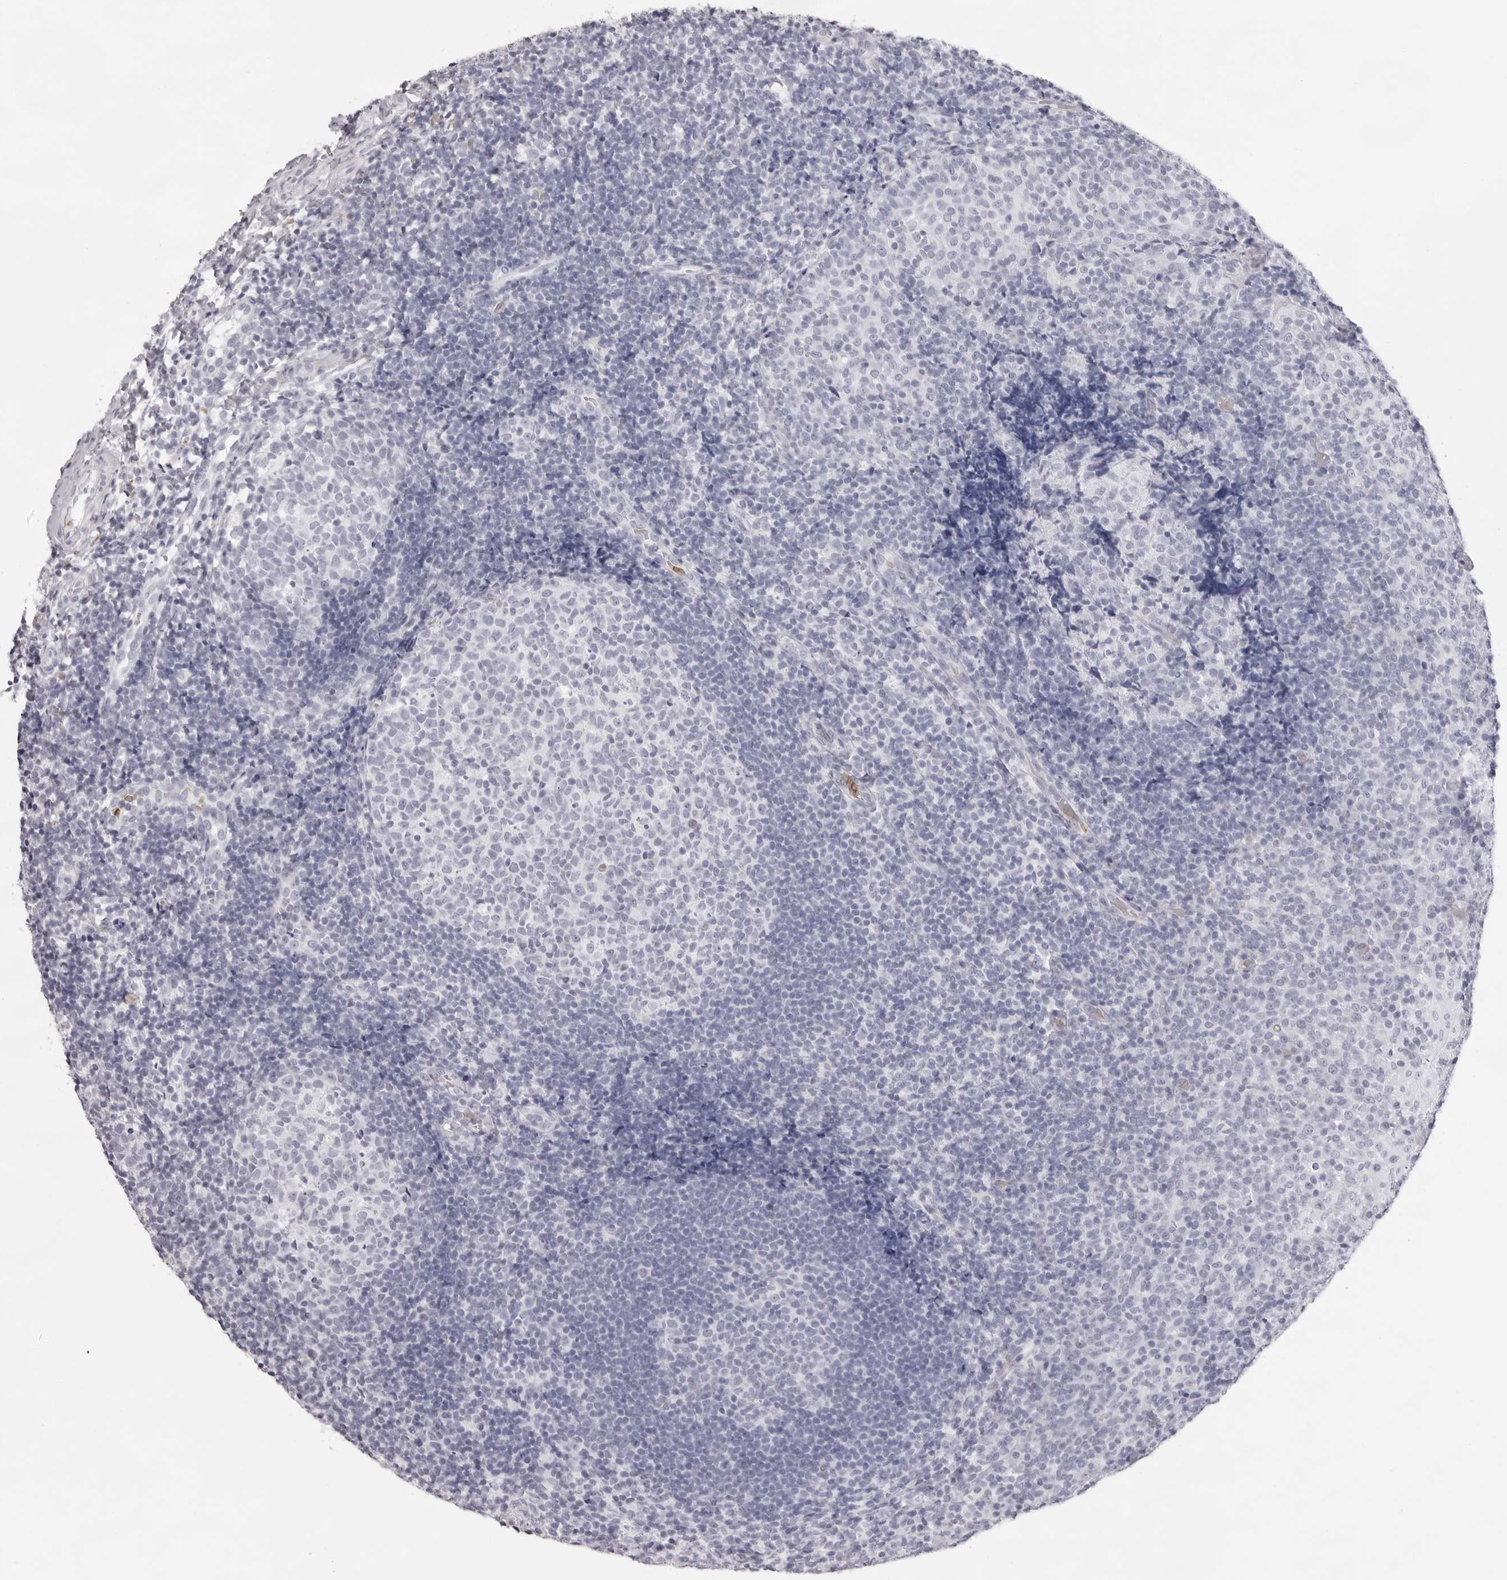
{"staining": {"intensity": "negative", "quantity": "none", "location": "none"}, "tissue": "tonsil", "cell_type": "Germinal center cells", "image_type": "normal", "snomed": [{"axis": "morphology", "description": "Normal tissue, NOS"}, {"axis": "topography", "description": "Tonsil"}], "caption": "Immunohistochemistry of benign human tonsil displays no staining in germinal center cells. (Stains: DAB IHC with hematoxylin counter stain, Microscopy: brightfield microscopy at high magnification).", "gene": "SPTA1", "patient": {"sex": "female", "age": 19}}